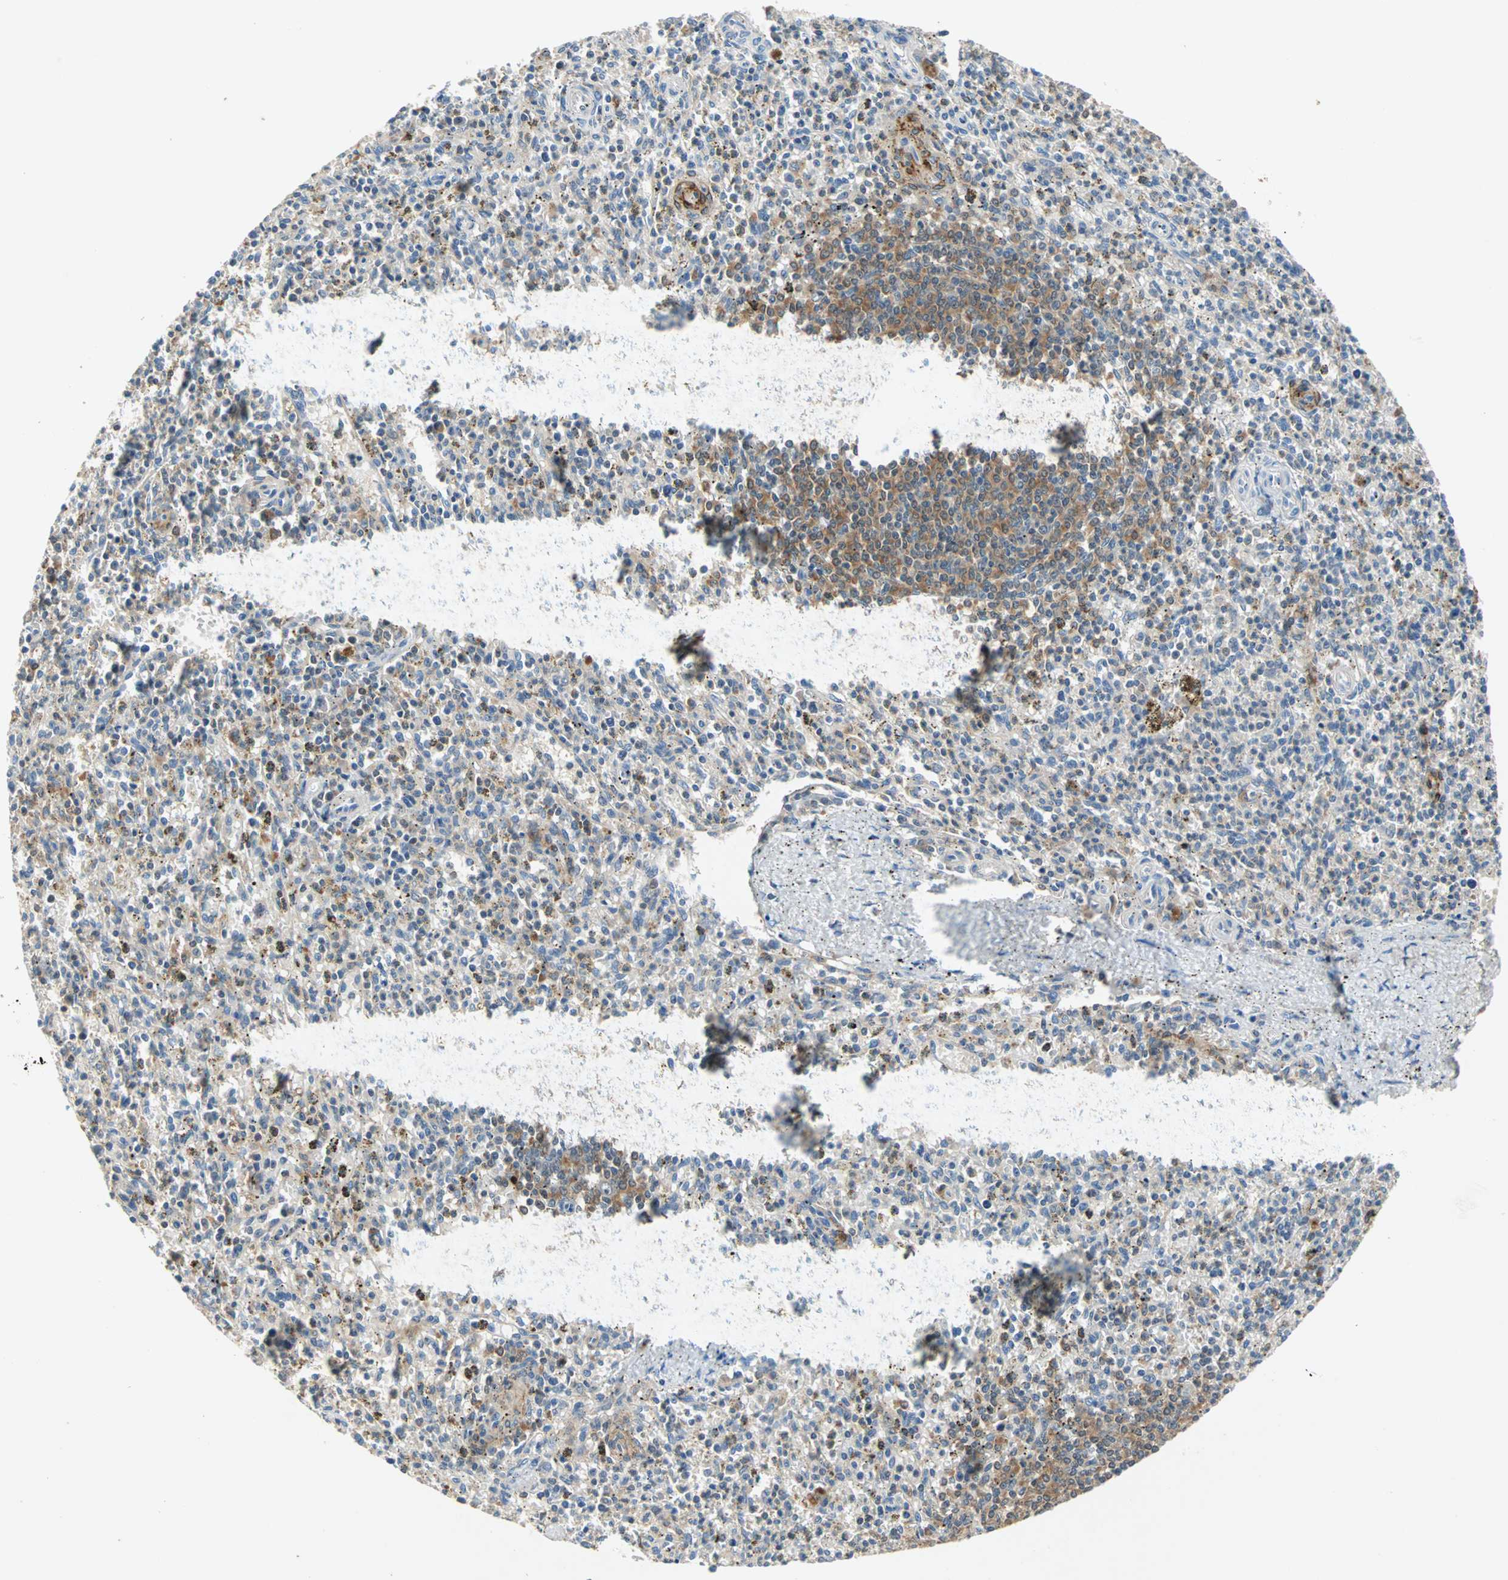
{"staining": {"intensity": "weak", "quantity": "<25%", "location": "cytoplasmic/membranous"}, "tissue": "spleen", "cell_type": "Cells in red pulp", "image_type": "normal", "snomed": [{"axis": "morphology", "description": "Normal tissue, NOS"}, {"axis": "topography", "description": "Spleen"}], "caption": "The micrograph shows no significant expression in cells in red pulp of spleen.", "gene": "MAP4K1", "patient": {"sex": "male", "age": 72}}